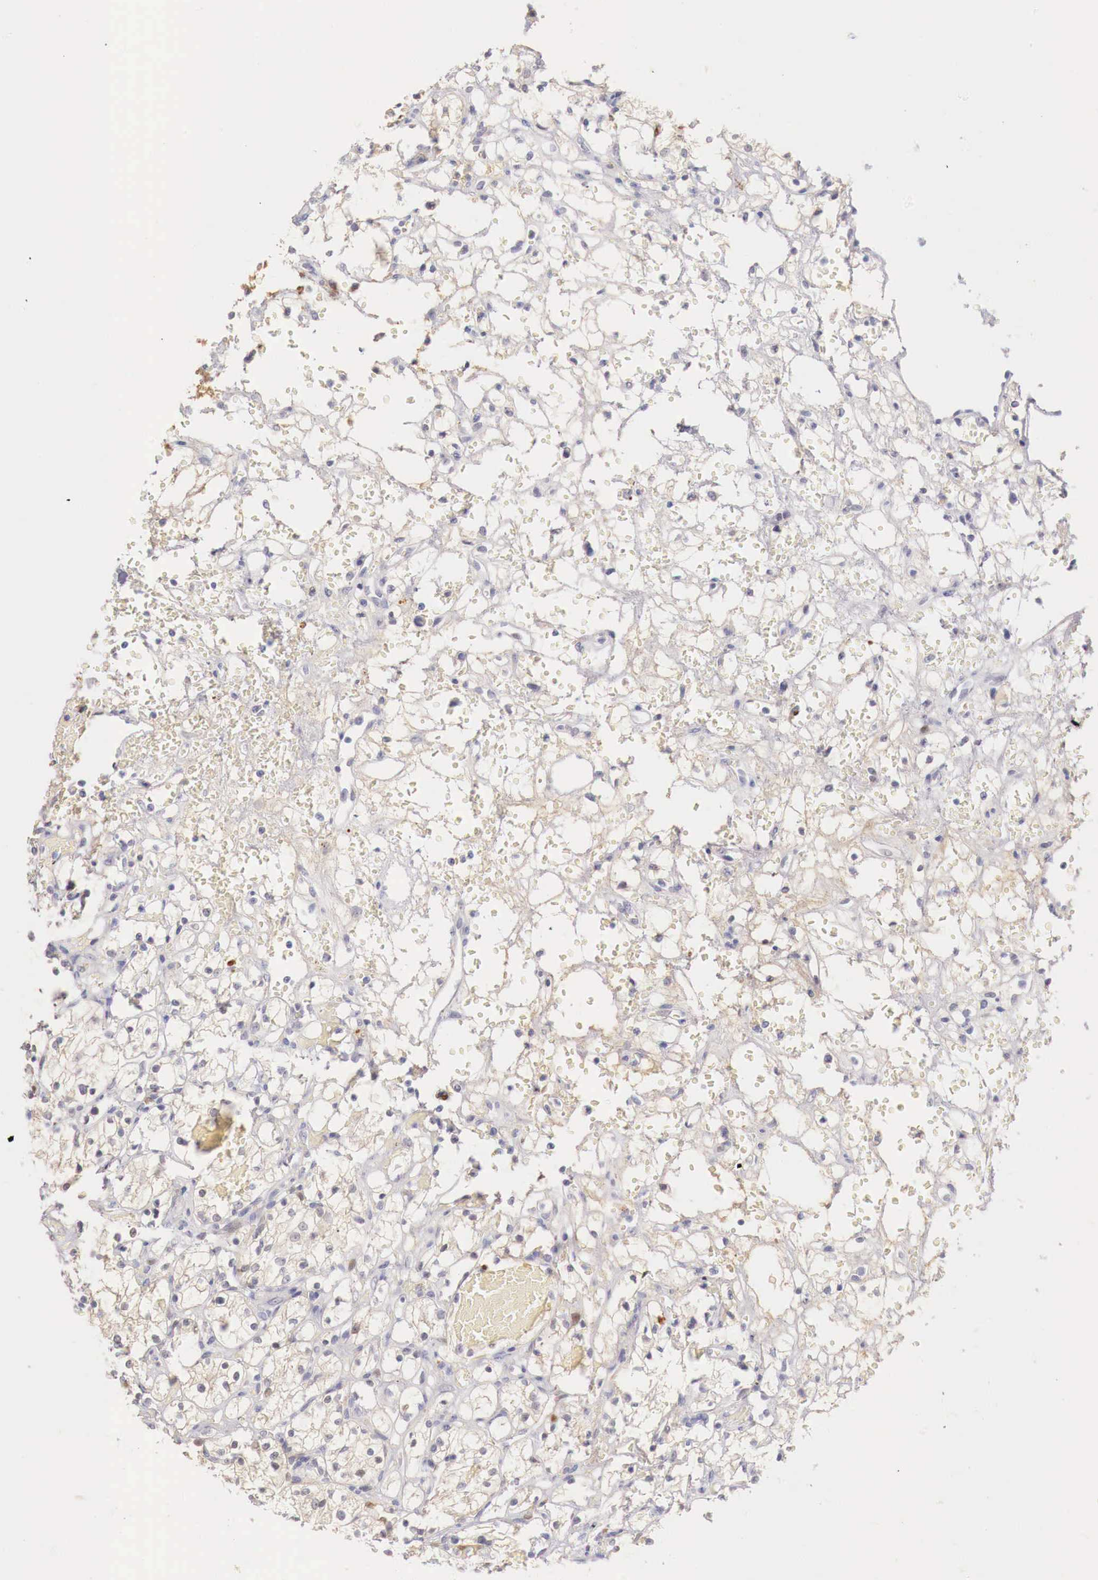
{"staining": {"intensity": "weak", "quantity": "<25%", "location": "cytoplasmic/membranous,nuclear"}, "tissue": "renal cancer", "cell_type": "Tumor cells", "image_type": "cancer", "snomed": [{"axis": "morphology", "description": "Adenocarcinoma, NOS"}, {"axis": "topography", "description": "Kidney"}], "caption": "Immunohistochemical staining of human adenocarcinoma (renal) shows no significant positivity in tumor cells.", "gene": "ITIH6", "patient": {"sex": "female", "age": 60}}